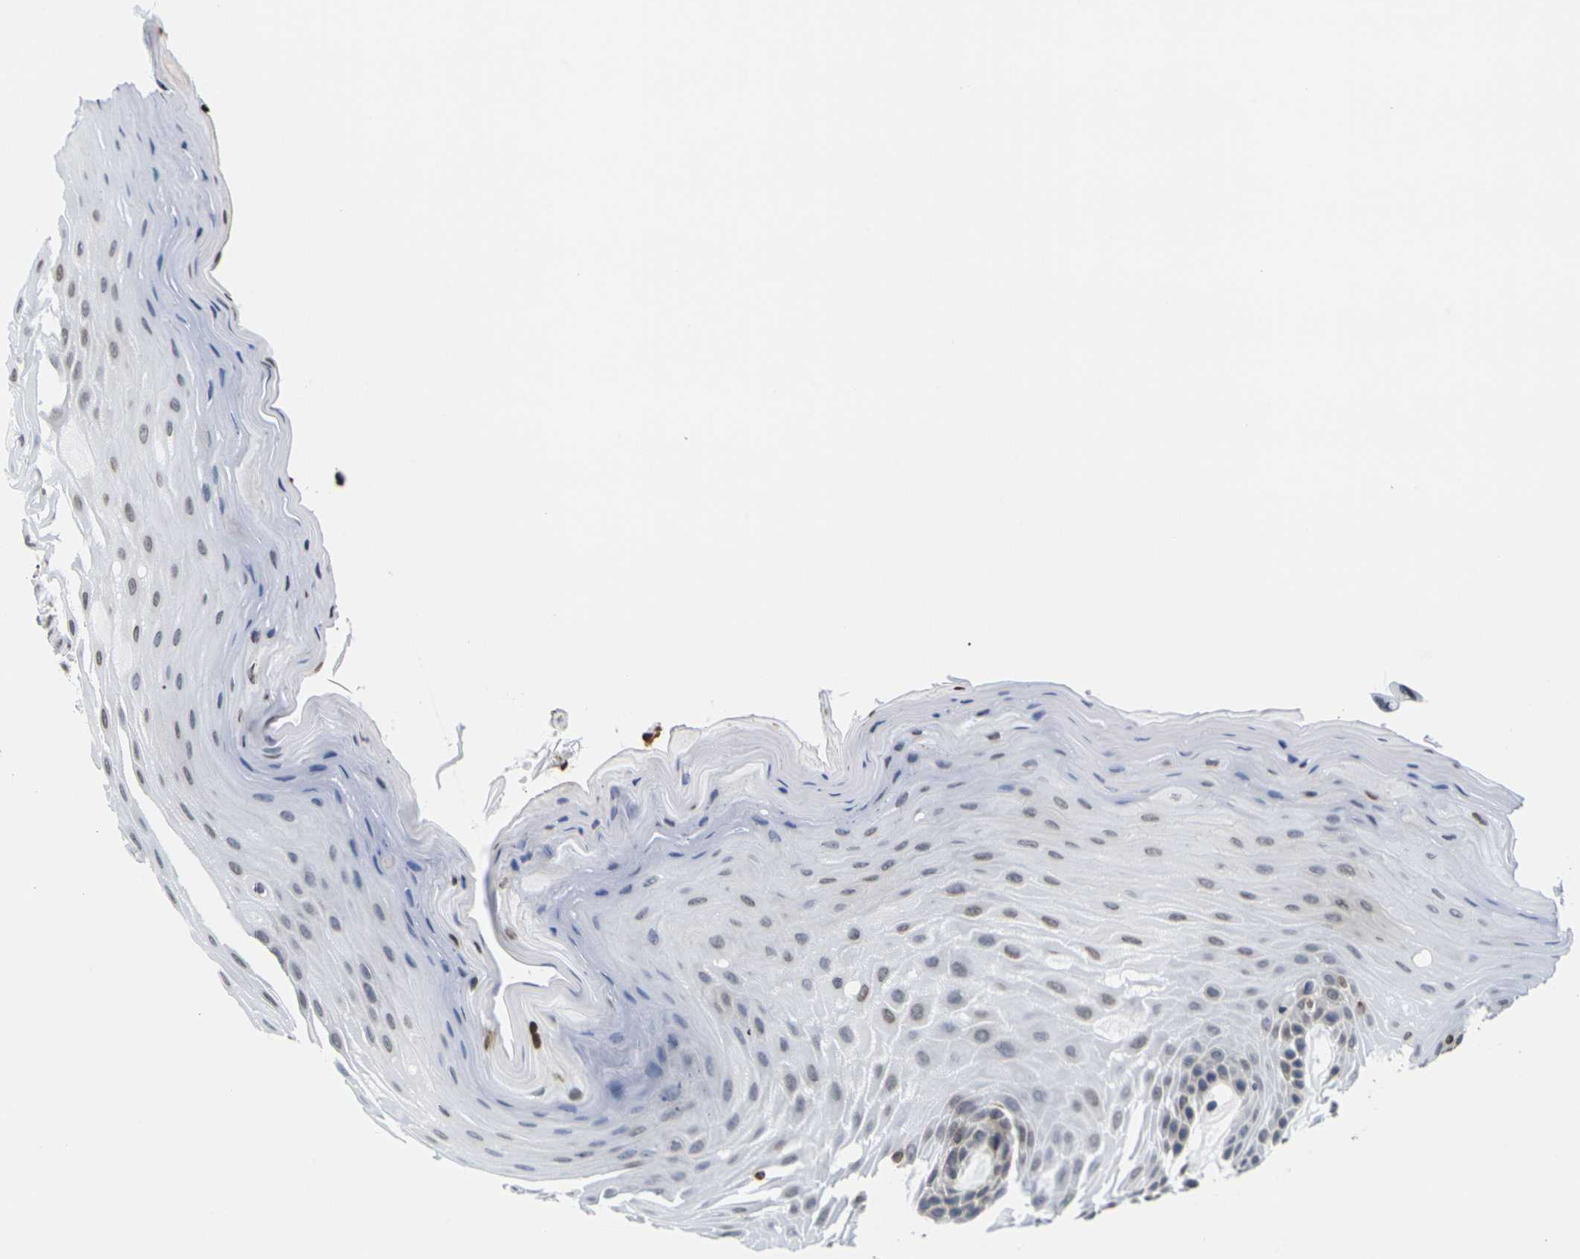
{"staining": {"intensity": "weak", "quantity": "<25%", "location": "nuclear"}, "tissue": "oral mucosa", "cell_type": "Squamous epithelial cells", "image_type": "normal", "snomed": [{"axis": "morphology", "description": "Normal tissue, NOS"}, {"axis": "morphology", "description": "Squamous cell carcinoma, NOS"}, {"axis": "topography", "description": "Skeletal muscle"}, {"axis": "topography", "description": "Adipose tissue"}, {"axis": "topography", "description": "Vascular tissue"}, {"axis": "topography", "description": "Oral tissue"}, {"axis": "topography", "description": "Peripheral nerve tissue"}, {"axis": "topography", "description": "Head-Neck"}], "caption": "Immunohistochemistry (IHC) photomicrograph of normal human oral mucosa stained for a protein (brown), which shows no staining in squamous epithelial cells.", "gene": "H2AC21", "patient": {"sex": "male", "age": 71}}